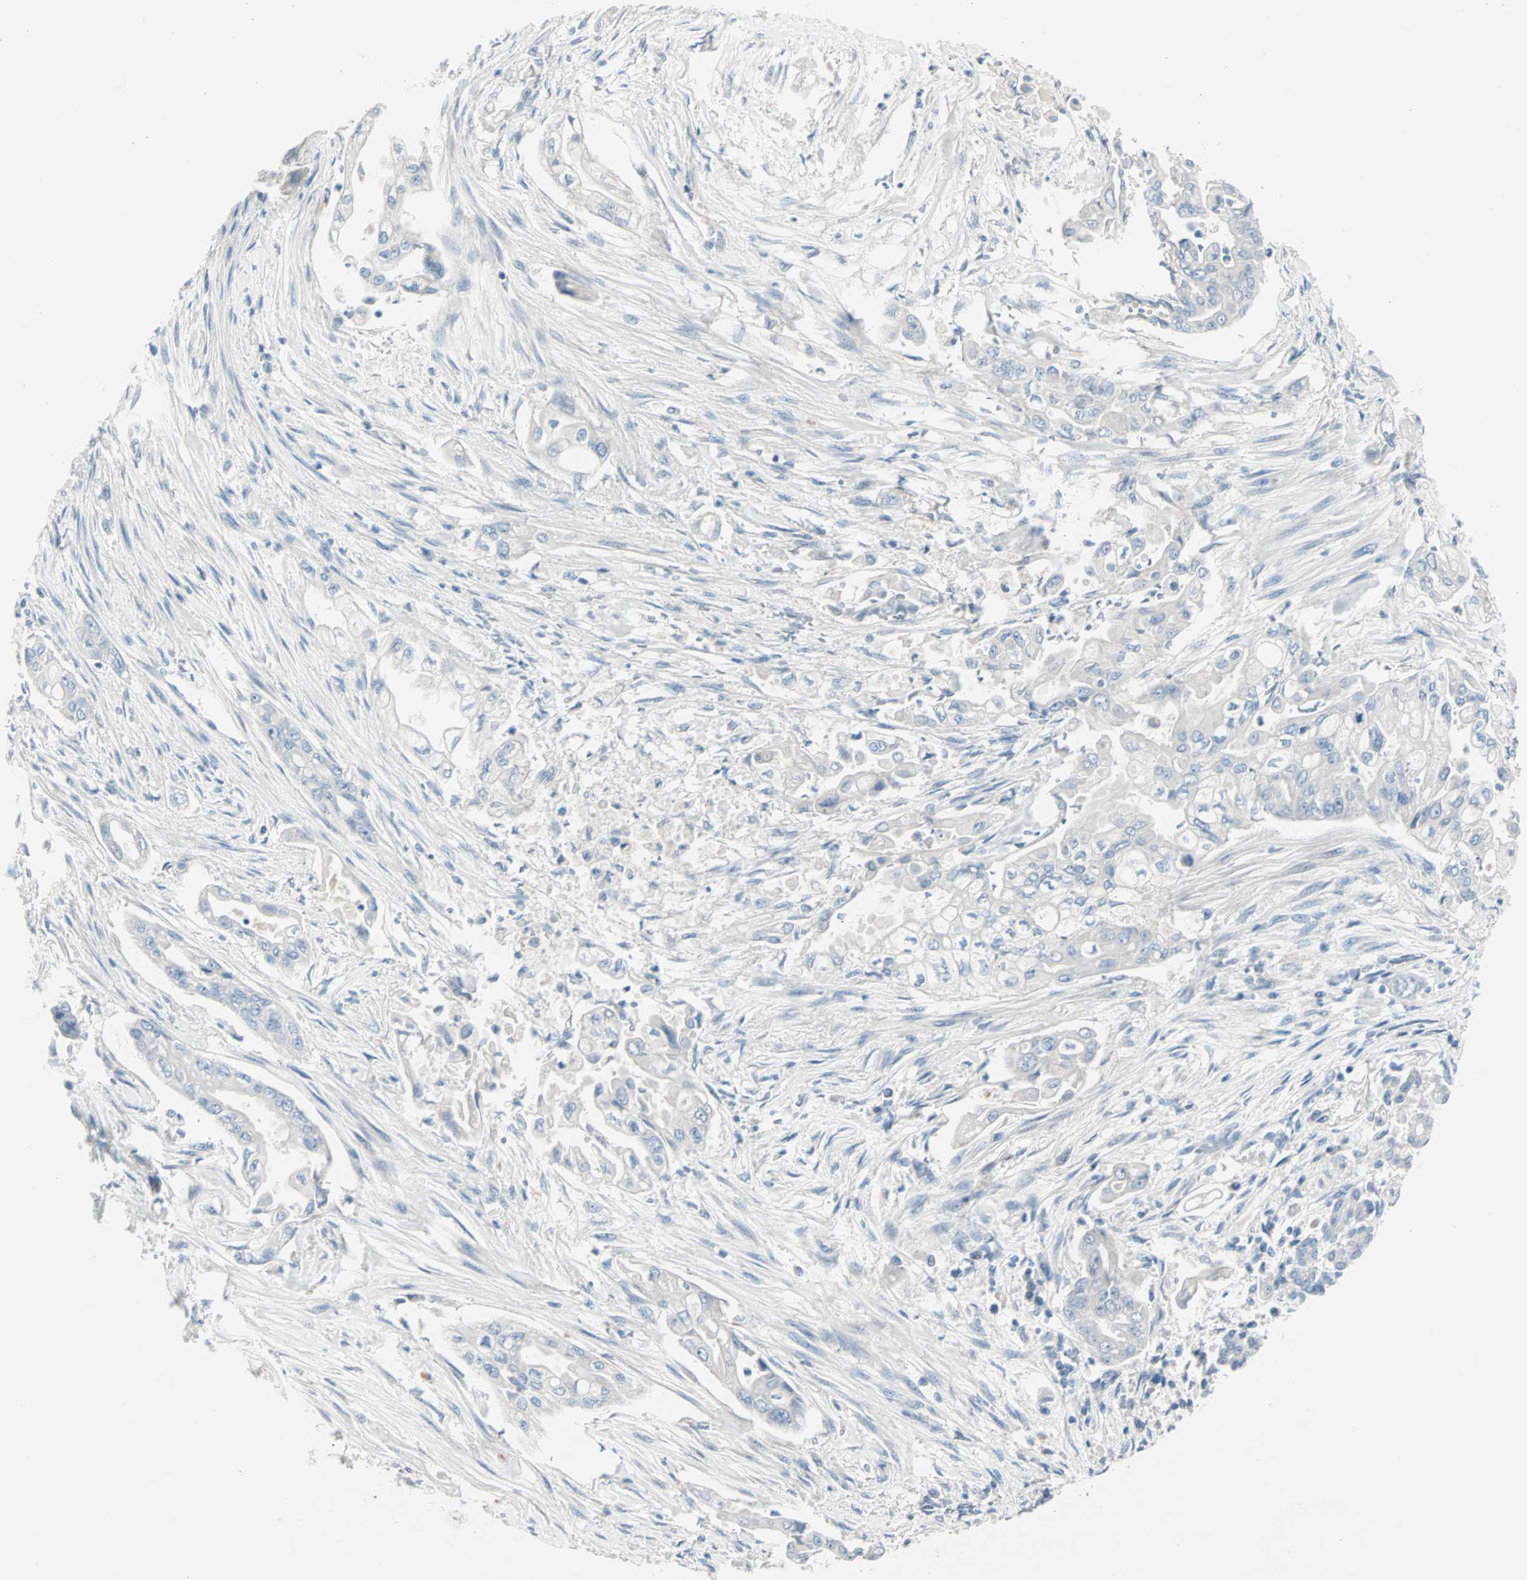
{"staining": {"intensity": "negative", "quantity": "none", "location": "none"}, "tissue": "pancreatic cancer", "cell_type": "Tumor cells", "image_type": "cancer", "snomed": [{"axis": "morphology", "description": "Normal tissue, NOS"}, {"axis": "topography", "description": "Pancreas"}], "caption": "Pancreatic cancer was stained to show a protein in brown. There is no significant expression in tumor cells.", "gene": "NEFH", "patient": {"sex": "male", "age": 42}}